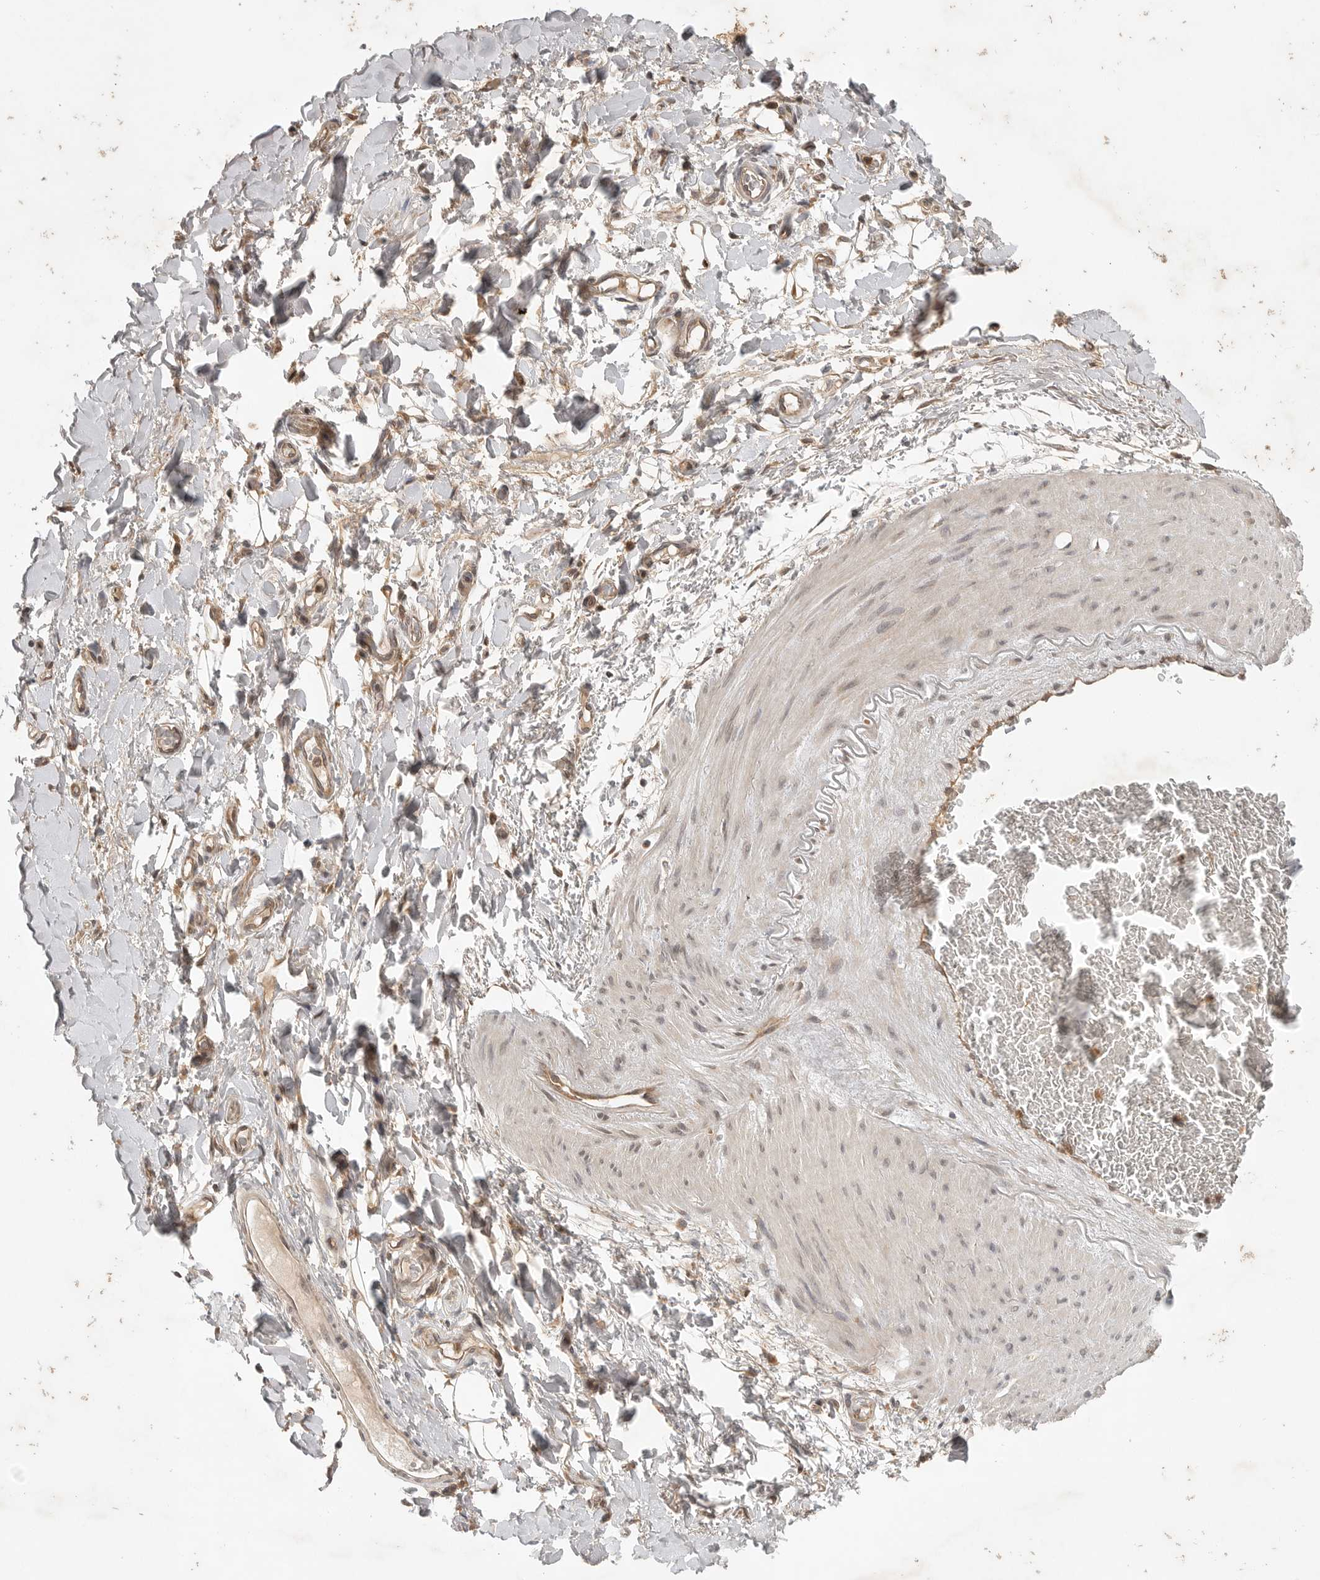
{"staining": {"intensity": "negative", "quantity": "none", "location": "none"}, "tissue": "adipose tissue", "cell_type": "Adipocytes", "image_type": "normal", "snomed": [{"axis": "morphology", "description": "Normal tissue, NOS"}, {"axis": "morphology", "description": "Adenocarcinoma, NOS"}, {"axis": "topography", "description": "Esophagus"}], "caption": "Protein analysis of benign adipose tissue exhibits no significant positivity in adipocytes.", "gene": "ZNF232", "patient": {"sex": "male", "age": 62}}